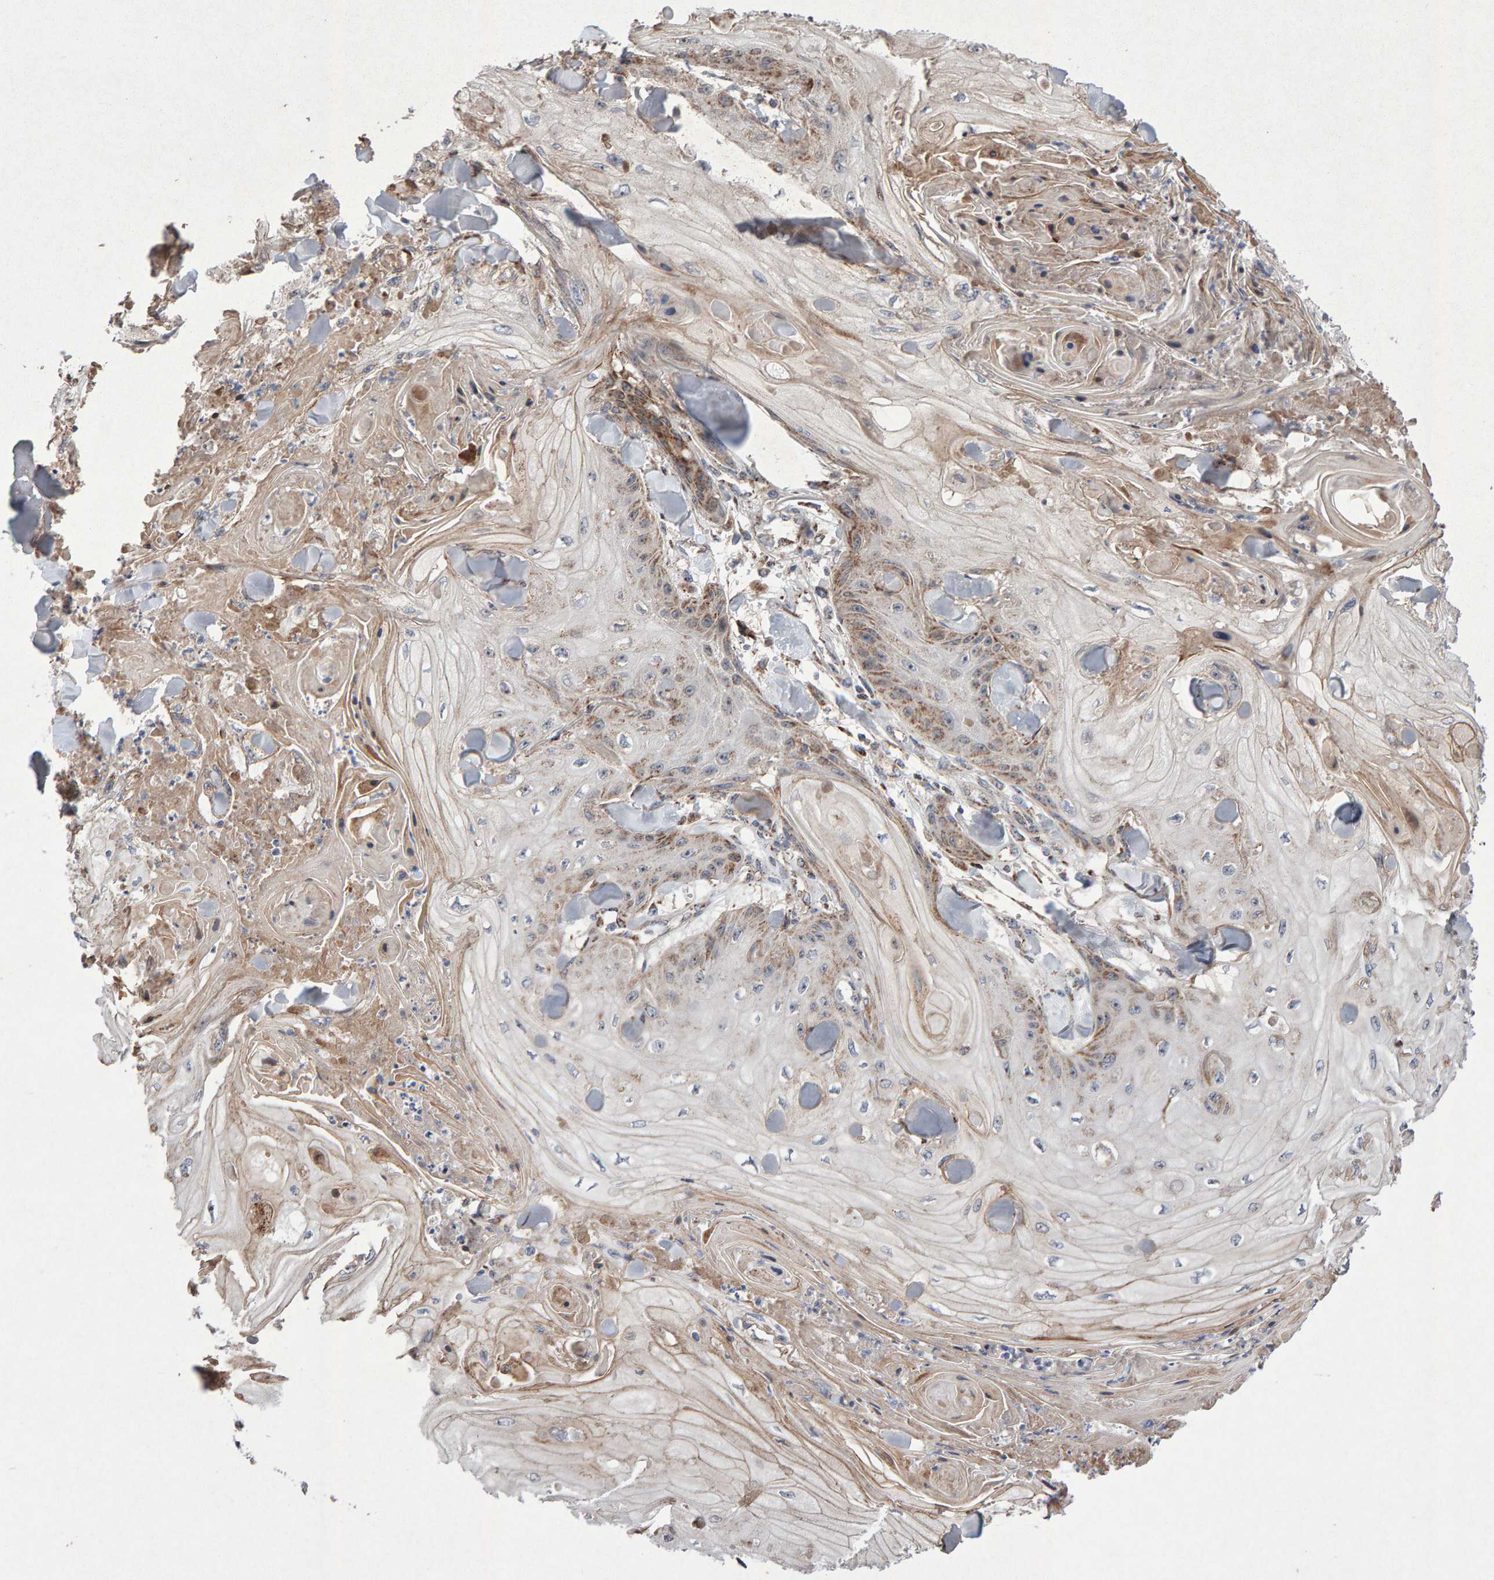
{"staining": {"intensity": "moderate", "quantity": "<25%", "location": "cytoplasmic/membranous"}, "tissue": "skin cancer", "cell_type": "Tumor cells", "image_type": "cancer", "snomed": [{"axis": "morphology", "description": "Squamous cell carcinoma, NOS"}, {"axis": "topography", "description": "Skin"}], "caption": "The image reveals a brown stain indicating the presence of a protein in the cytoplasmic/membranous of tumor cells in skin squamous cell carcinoma.", "gene": "PECR", "patient": {"sex": "male", "age": 74}}